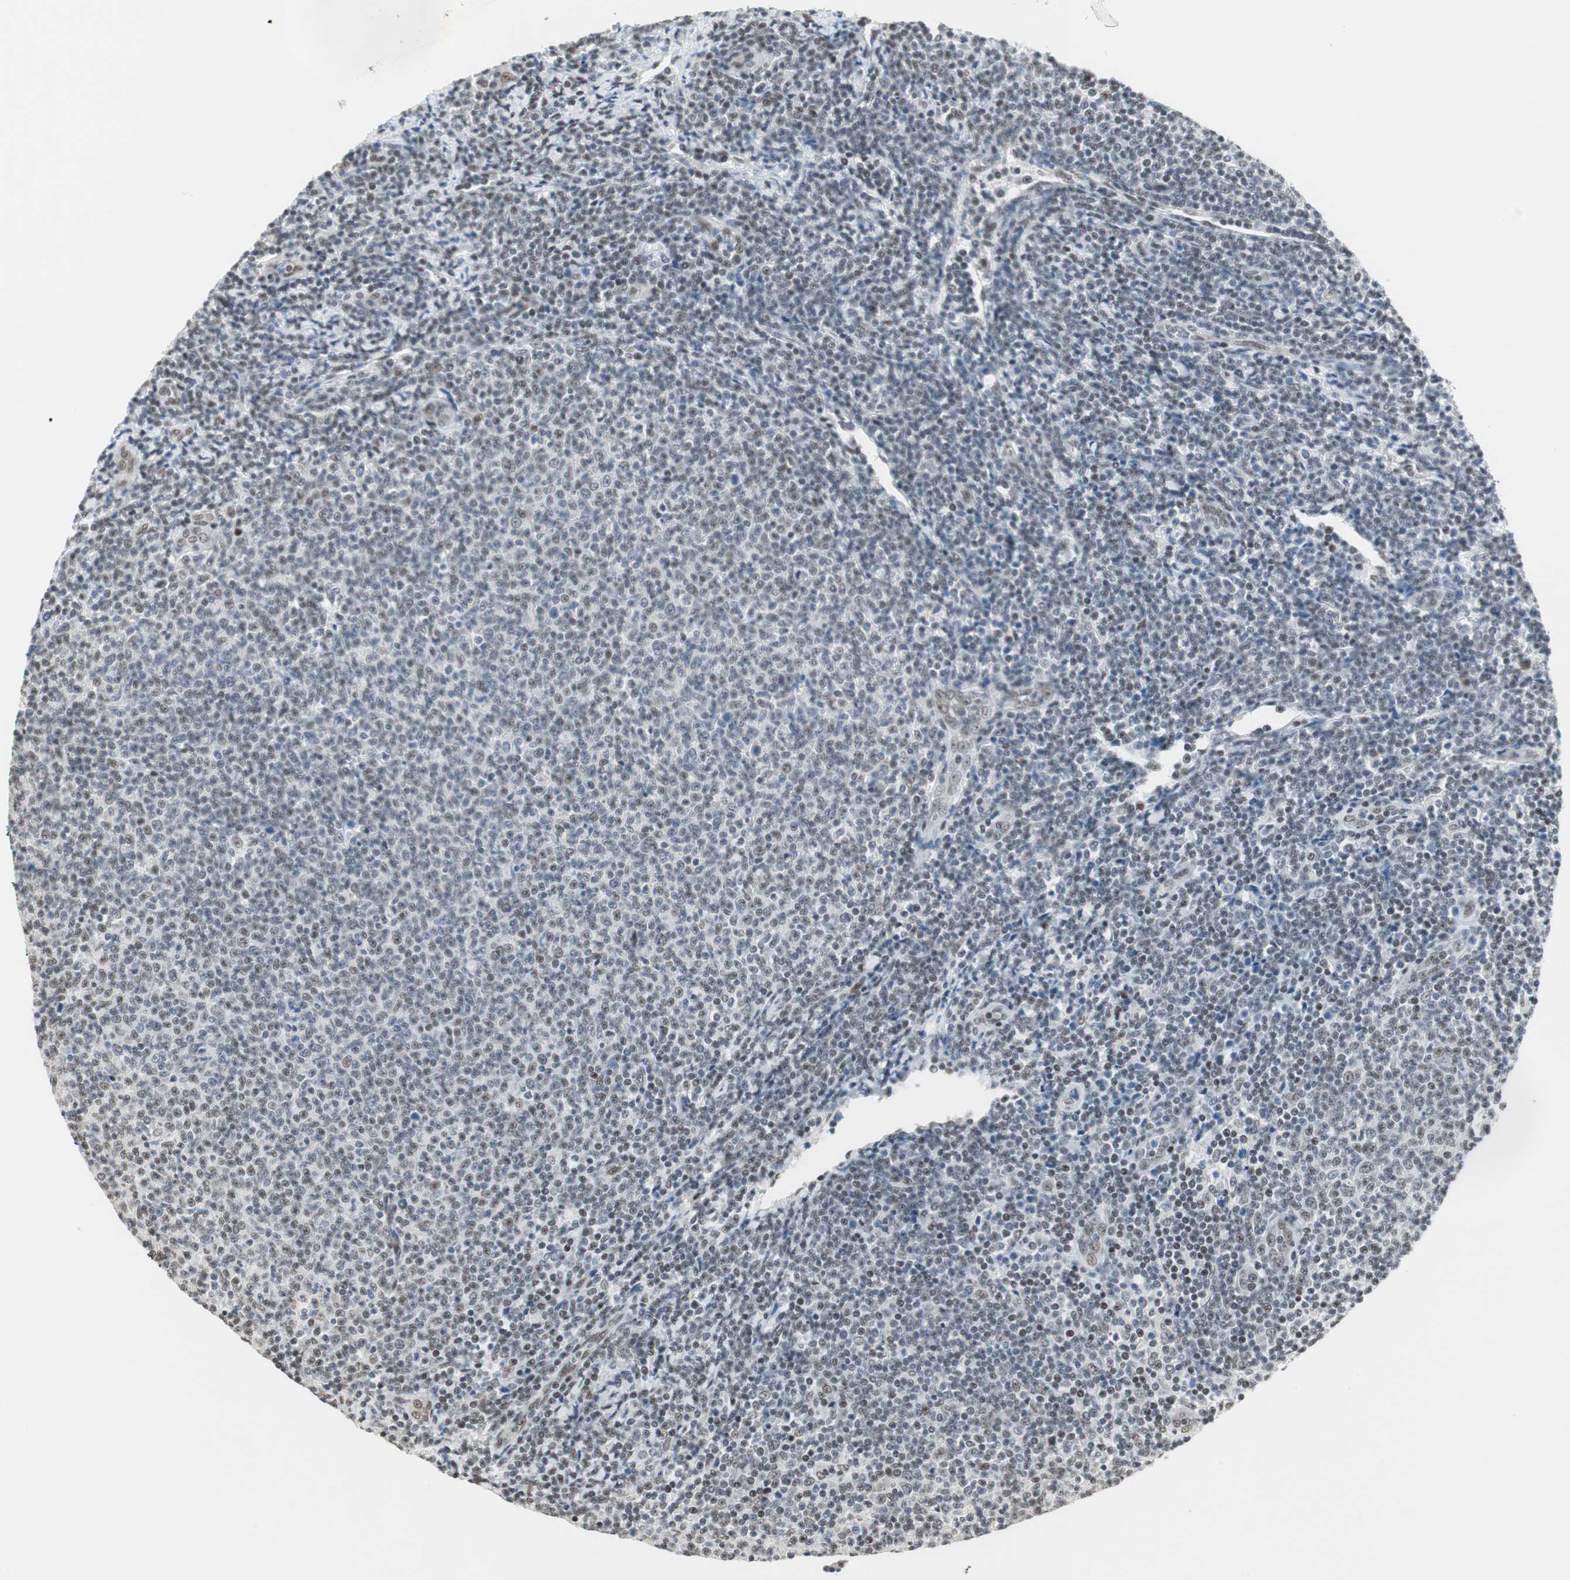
{"staining": {"intensity": "weak", "quantity": ">75%", "location": "nuclear"}, "tissue": "lymphoma", "cell_type": "Tumor cells", "image_type": "cancer", "snomed": [{"axis": "morphology", "description": "Malignant lymphoma, non-Hodgkin's type, Low grade"}, {"axis": "topography", "description": "Lymph node"}], "caption": "Immunohistochemistry (IHC) photomicrograph of human lymphoma stained for a protein (brown), which shows low levels of weak nuclear staining in about >75% of tumor cells.", "gene": "ZBTB17", "patient": {"sex": "male", "age": 66}}